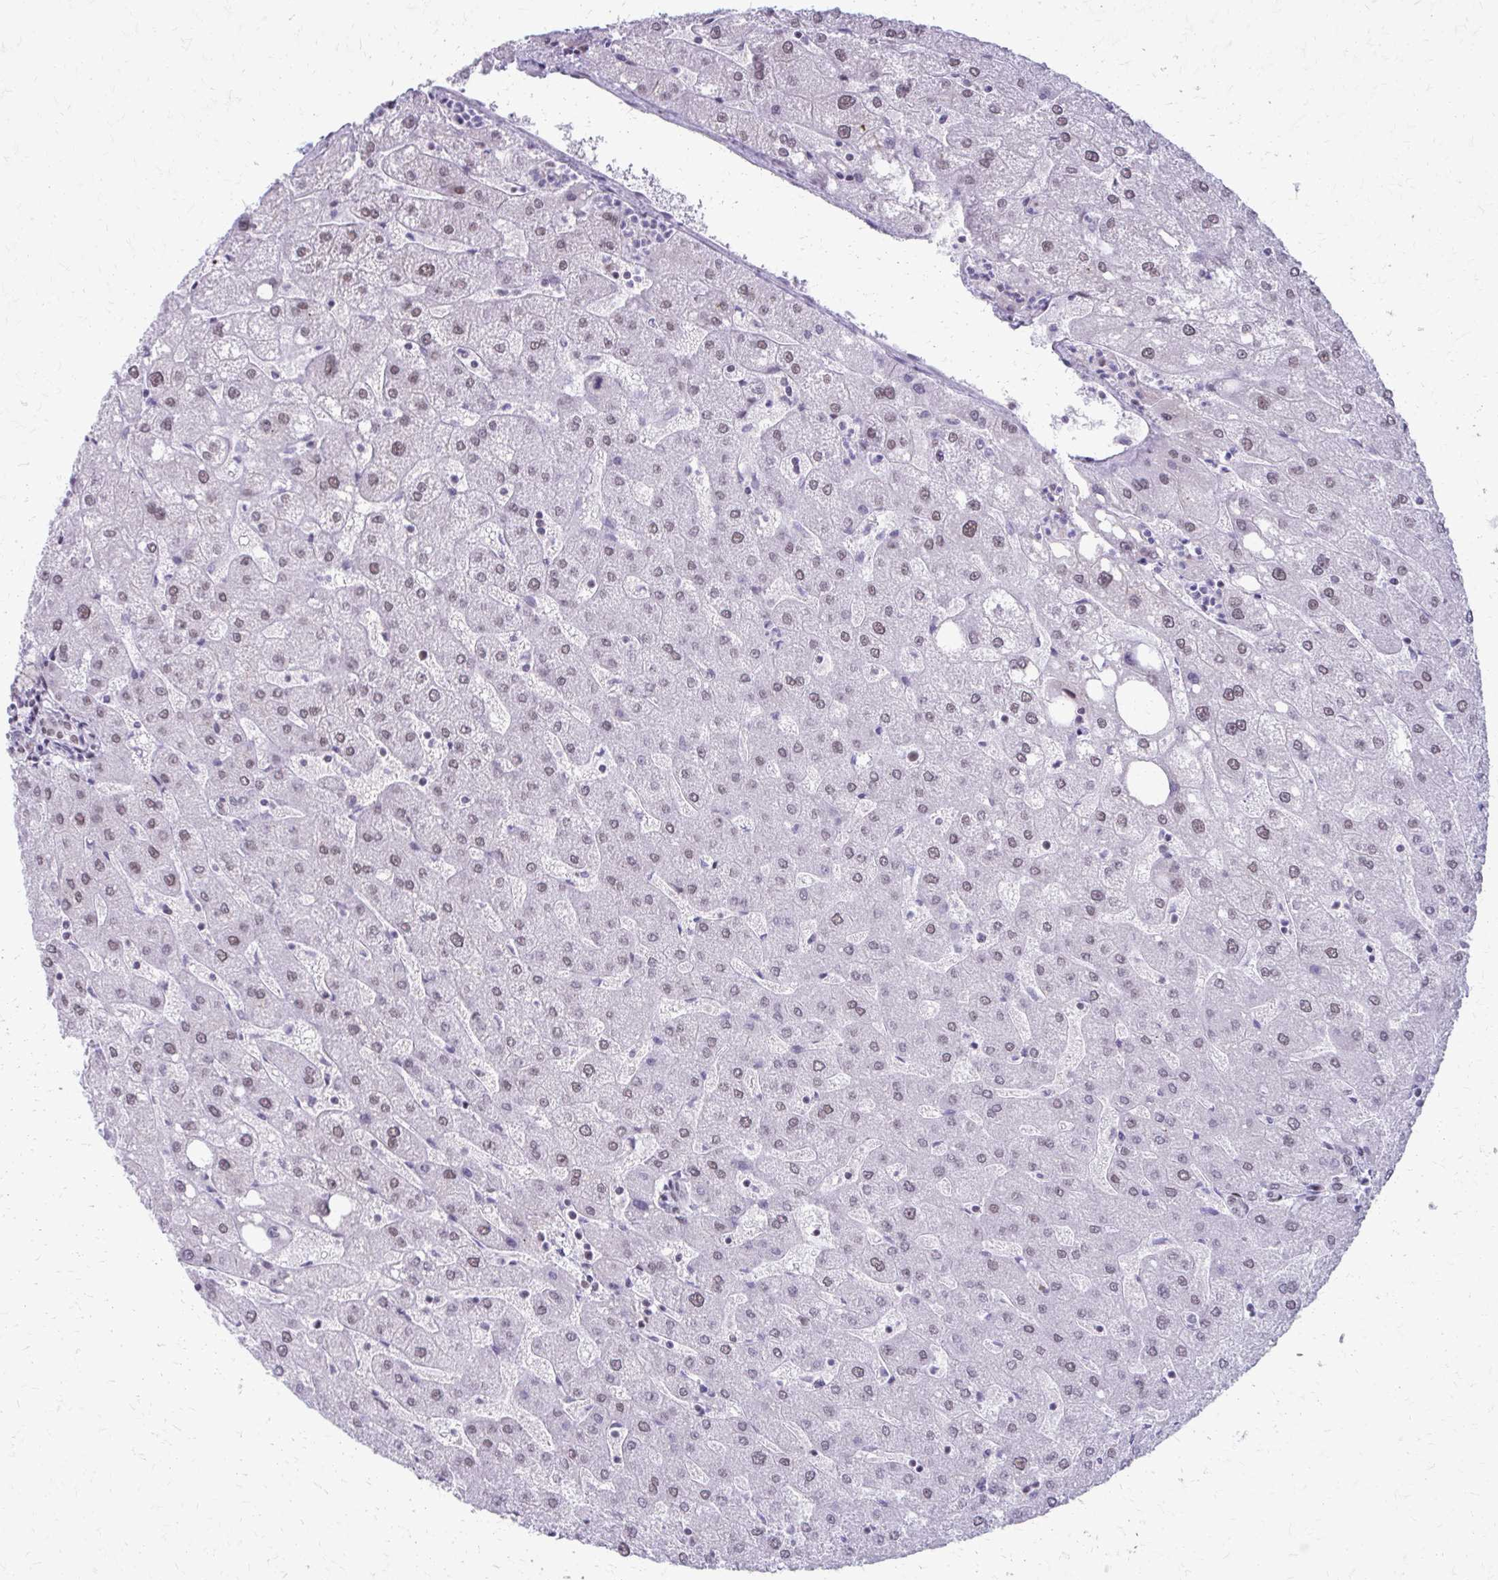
{"staining": {"intensity": "weak", "quantity": "<25%", "location": "nuclear"}, "tissue": "liver", "cell_type": "Cholangiocytes", "image_type": "normal", "snomed": [{"axis": "morphology", "description": "Normal tissue, NOS"}, {"axis": "topography", "description": "Liver"}], "caption": "Cholangiocytes are negative for brown protein staining in normal liver. Nuclei are stained in blue.", "gene": "SS18", "patient": {"sex": "male", "age": 67}}